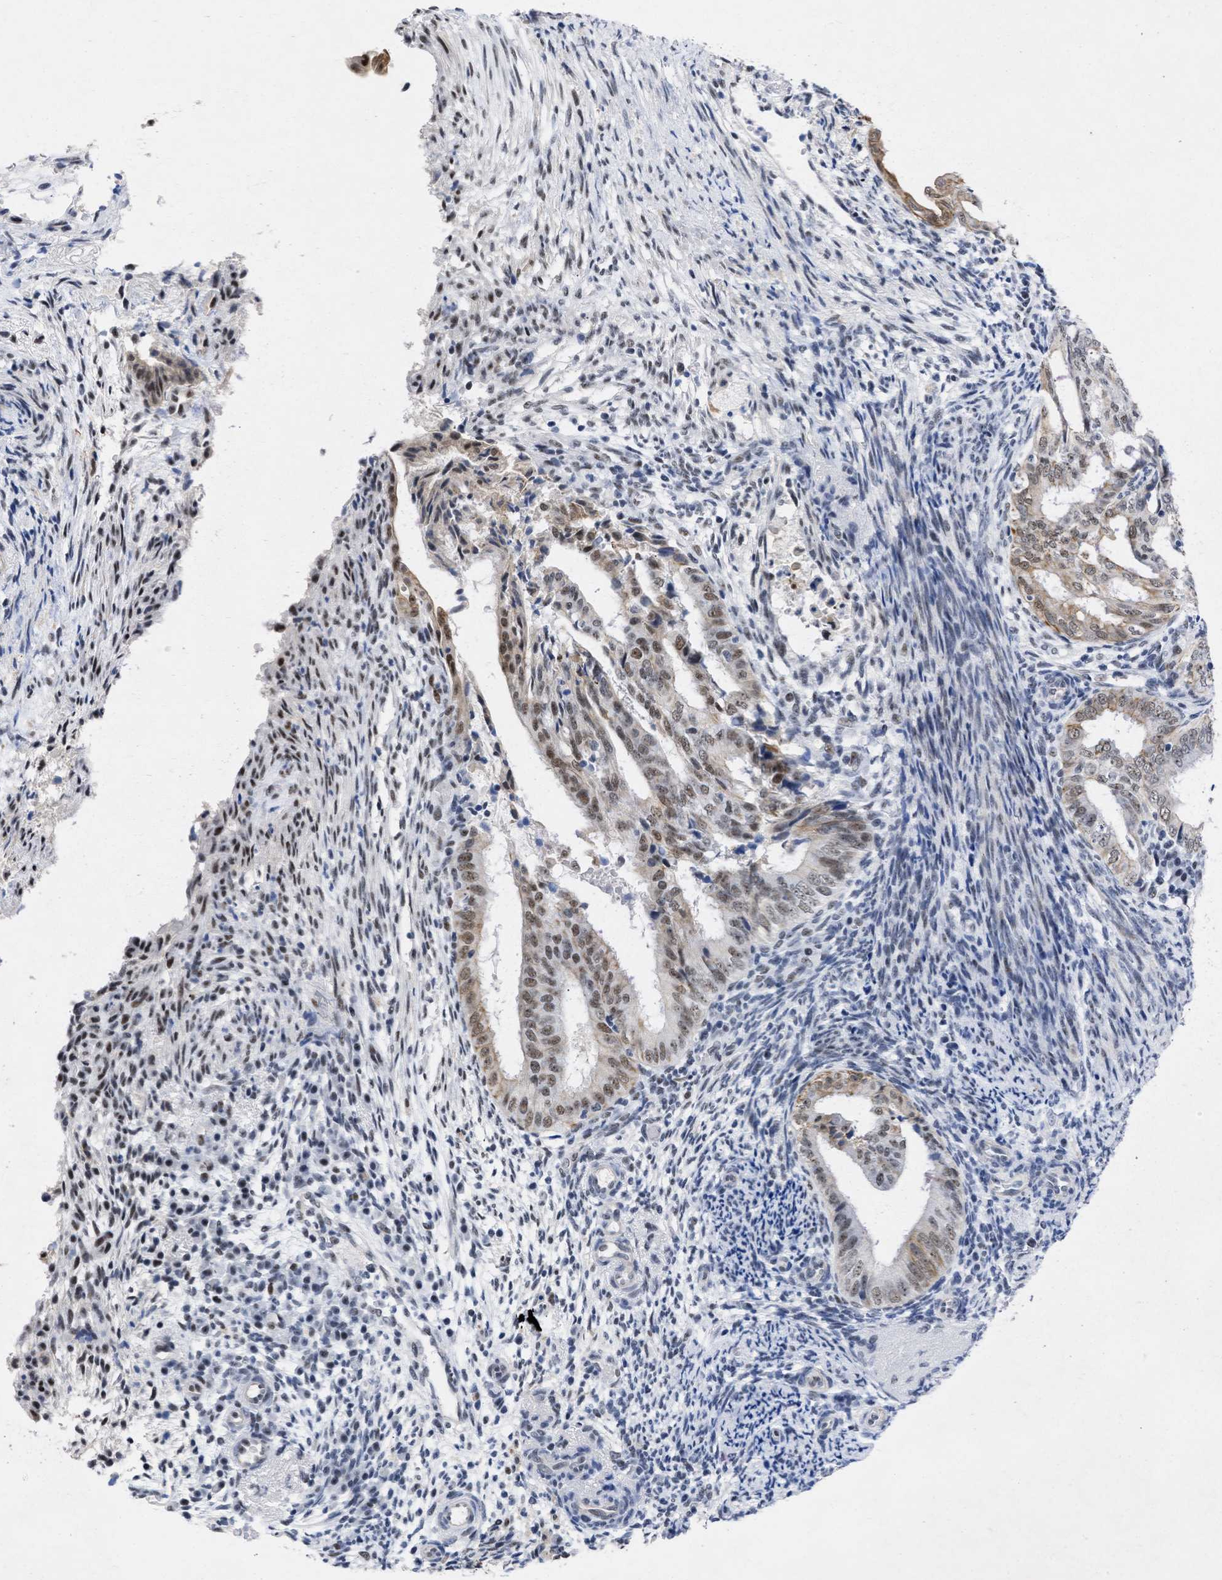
{"staining": {"intensity": "moderate", "quantity": "<25%", "location": "nuclear"}, "tissue": "endometrial cancer", "cell_type": "Tumor cells", "image_type": "cancer", "snomed": [{"axis": "morphology", "description": "Adenocarcinoma, NOS"}, {"axis": "topography", "description": "Endometrium"}], "caption": "Moderate nuclear staining is identified in approximately <25% of tumor cells in endometrial cancer (adenocarcinoma).", "gene": "DDX41", "patient": {"sex": "female", "age": 58}}